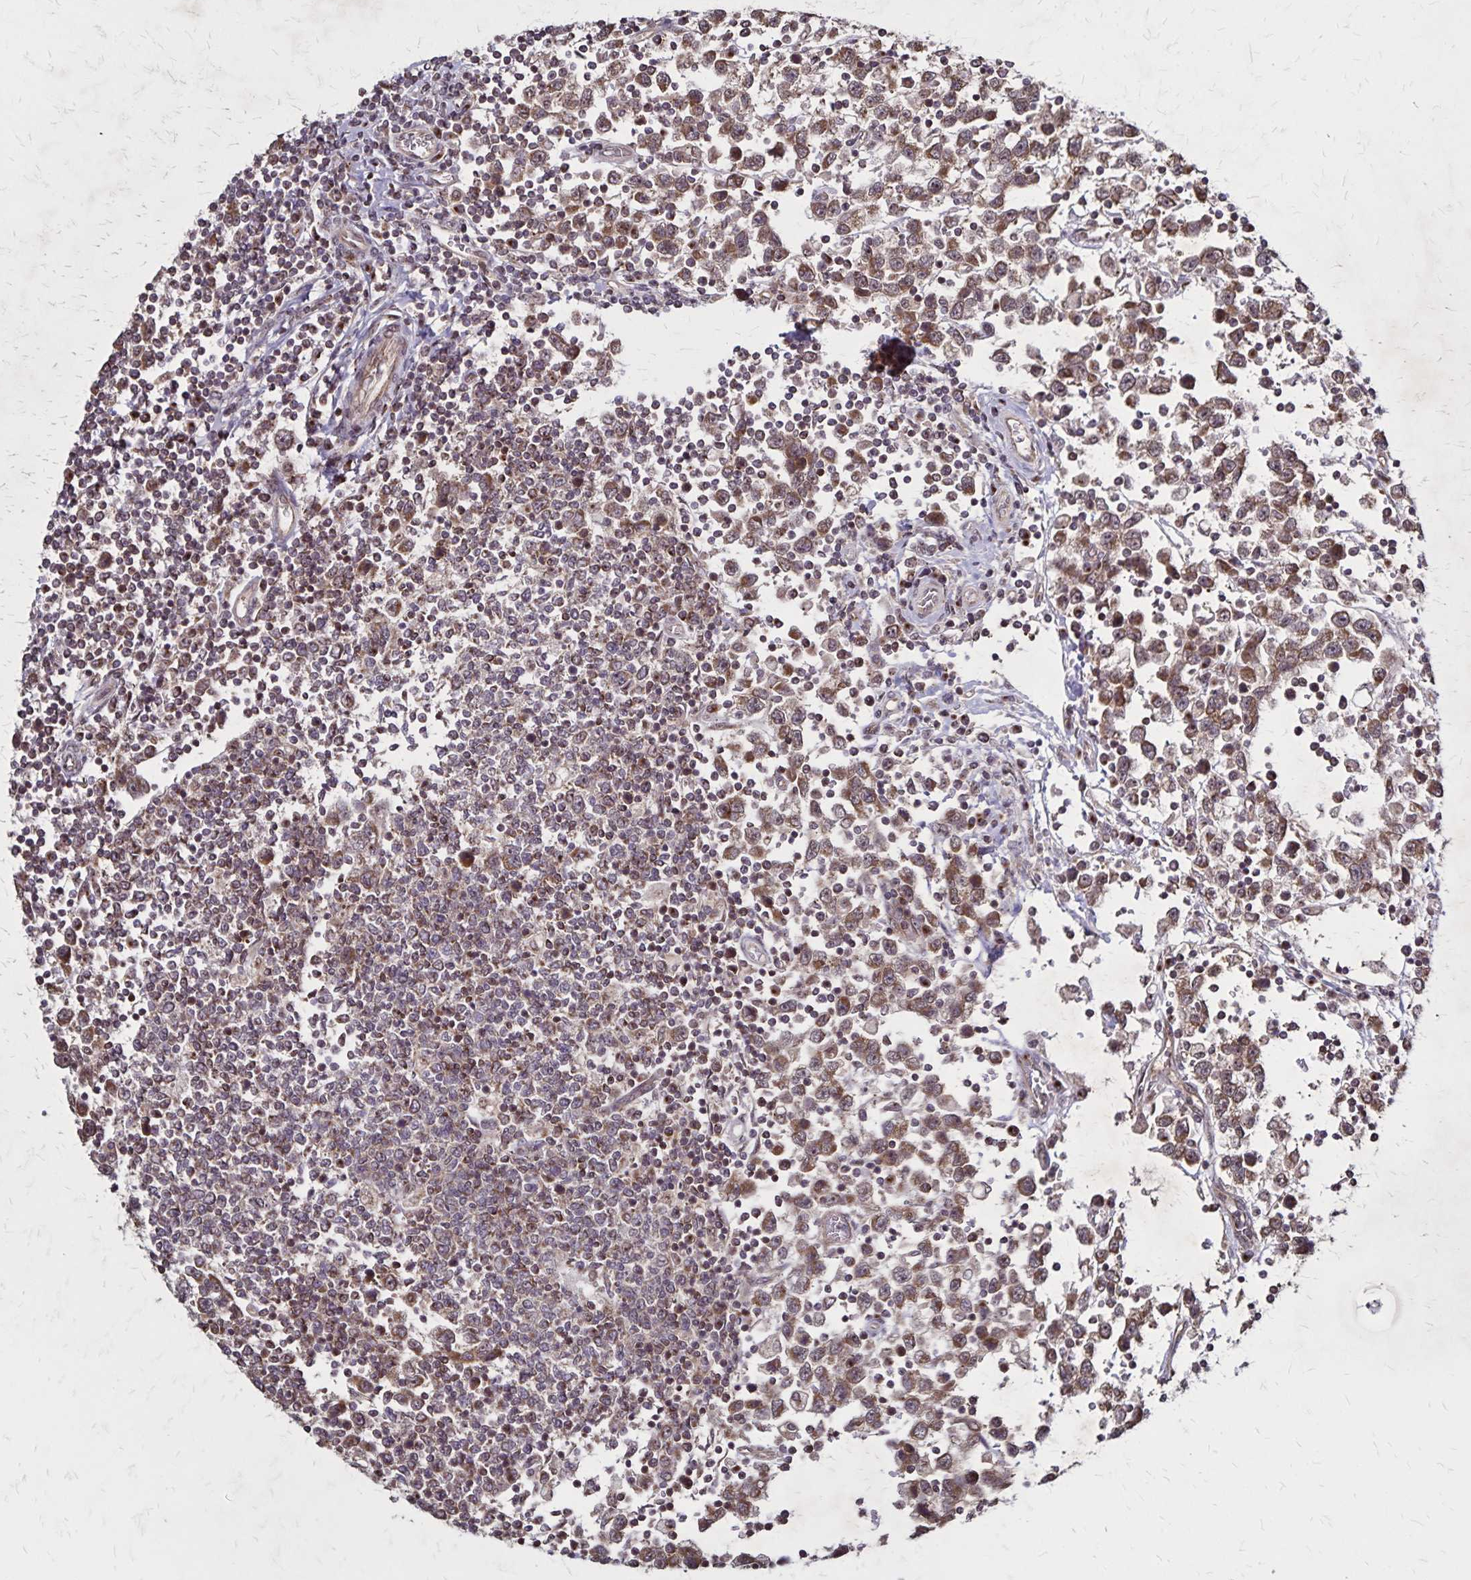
{"staining": {"intensity": "moderate", "quantity": ">75%", "location": "cytoplasmic/membranous,nuclear"}, "tissue": "testis cancer", "cell_type": "Tumor cells", "image_type": "cancer", "snomed": [{"axis": "morphology", "description": "Seminoma, NOS"}, {"axis": "topography", "description": "Testis"}], "caption": "Human testis cancer (seminoma) stained with a protein marker shows moderate staining in tumor cells.", "gene": "NFS1", "patient": {"sex": "male", "age": 34}}